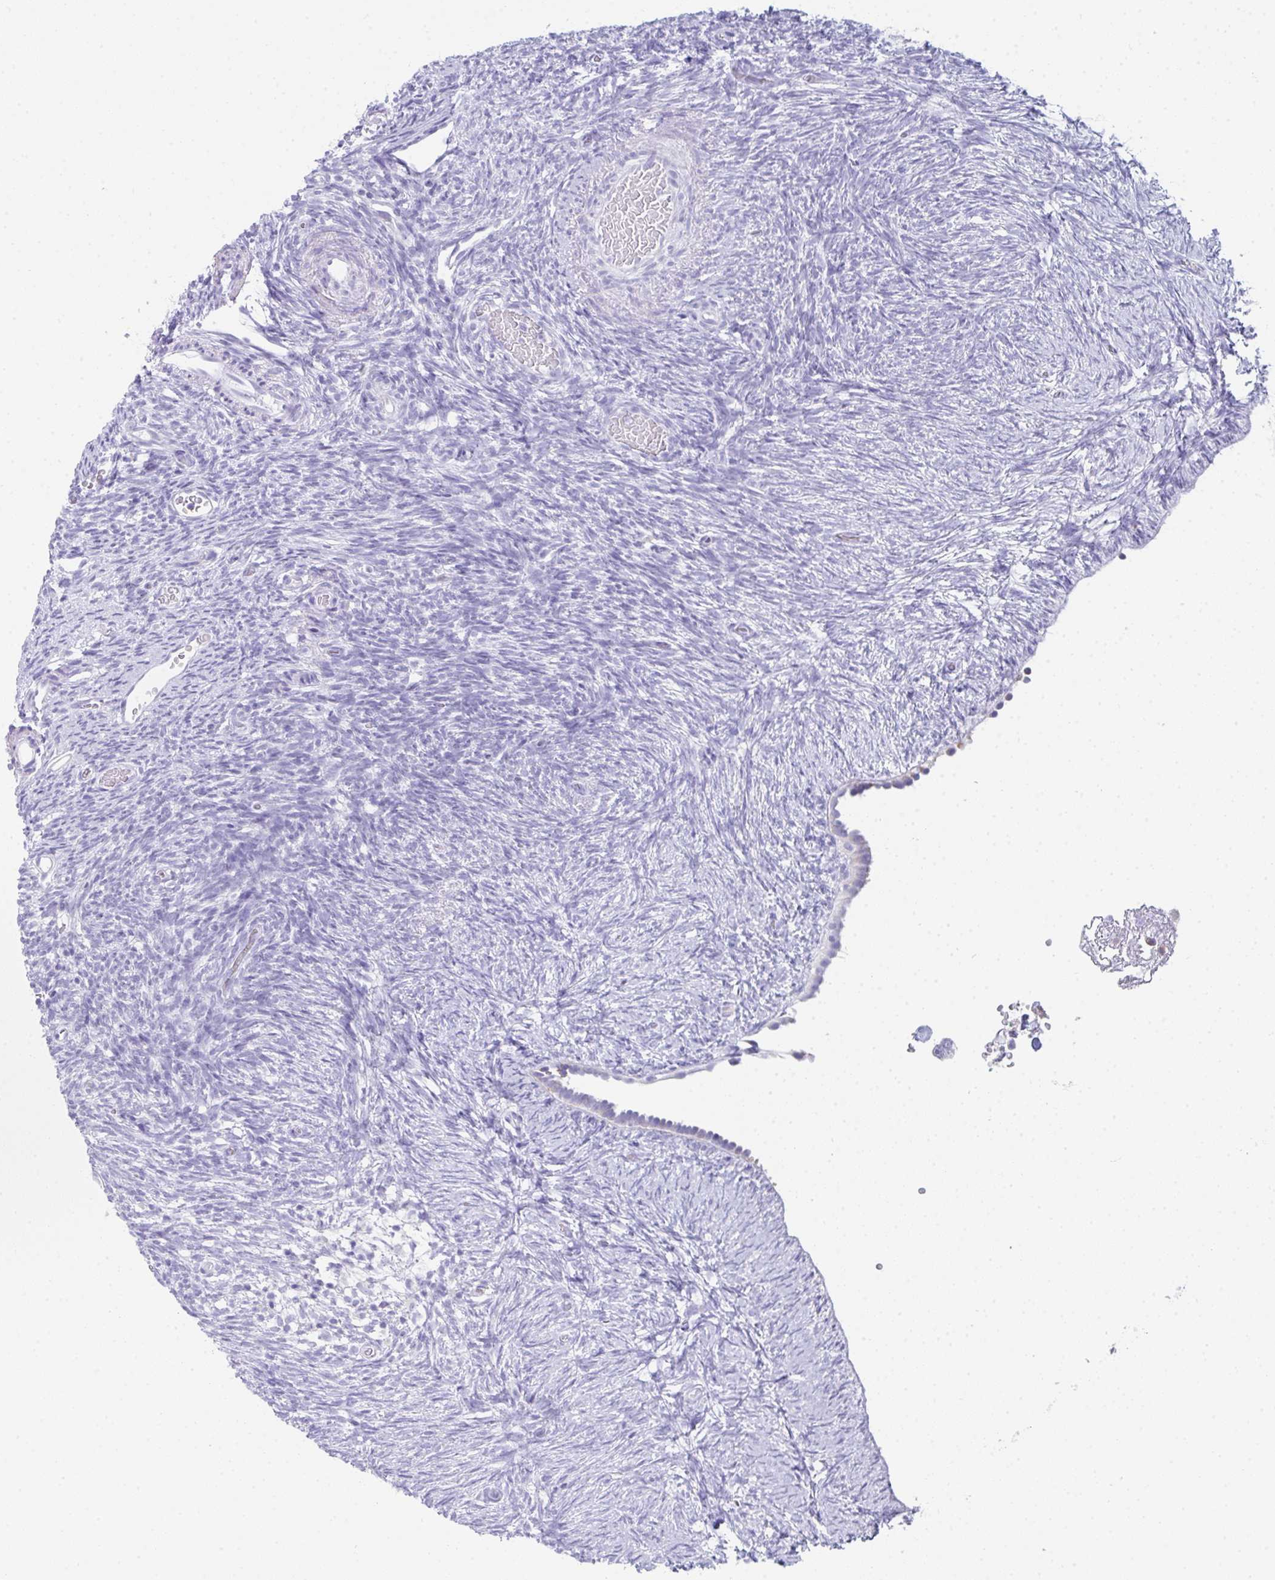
{"staining": {"intensity": "negative", "quantity": "none", "location": "none"}, "tissue": "ovary", "cell_type": "Ovarian stroma cells", "image_type": "normal", "snomed": [{"axis": "morphology", "description": "Normal tissue, NOS"}, {"axis": "topography", "description": "Ovary"}], "caption": "Image shows no significant protein expression in ovarian stroma cells of benign ovary. (DAB IHC visualized using brightfield microscopy, high magnification).", "gene": "RLF", "patient": {"sex": "female", "age": 39}}